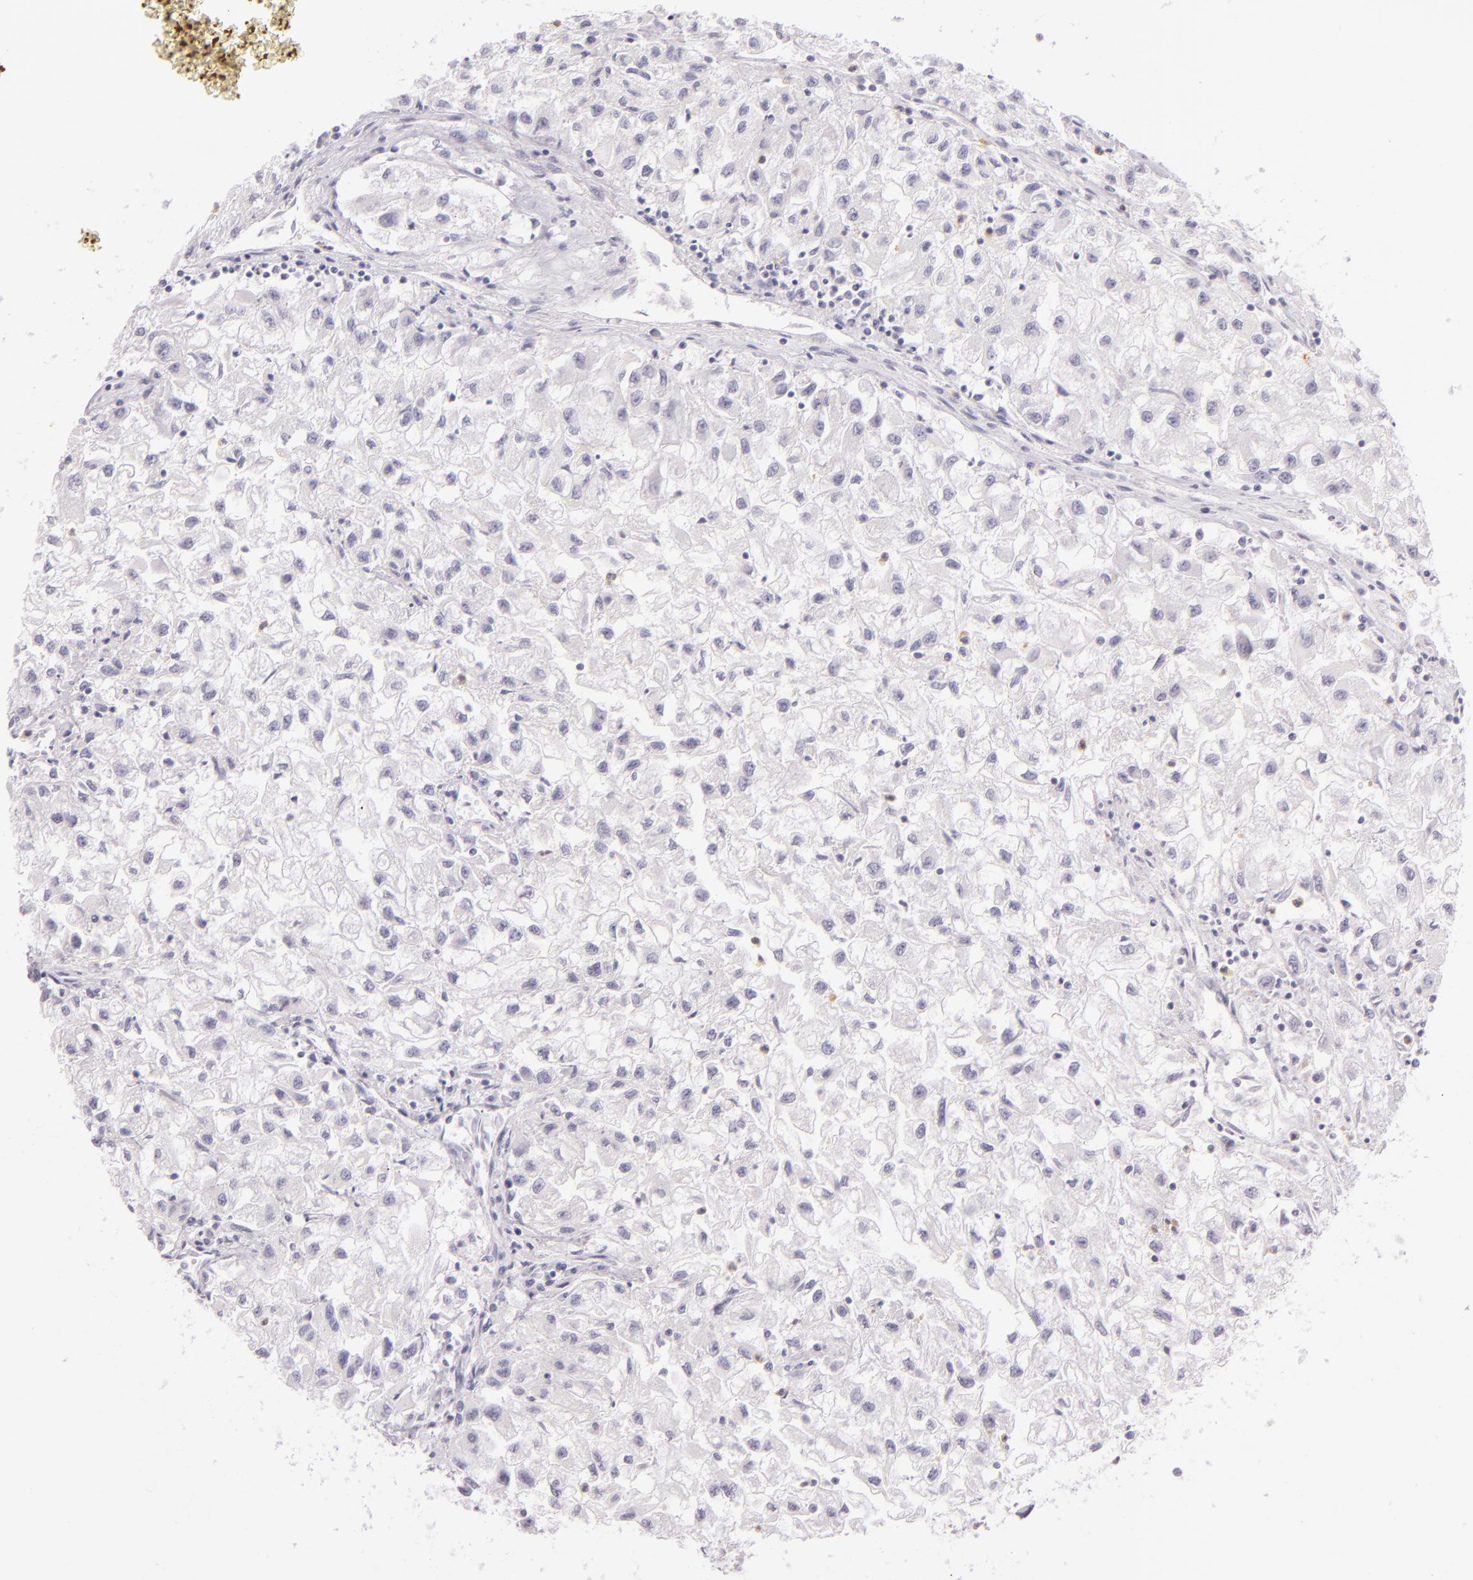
{"staining": {"intensity": "negative", "quantity": "none", "location": "none"}, "tissue": "renal cancer", "cell_type": "Tumor cells", "image_type": "cancer", "snomed": [{"axis": "morphology", "description": "Adenocarcinoma, NOS"}, {"axis": "topography", "description": "Kidney"}], "caption": "Adenocarcinoma (renal) stained for a protein using IHC reveals no positivity tumor cells.", "gene": "CBS", "patient": {"sex": "male", "age": 59}}